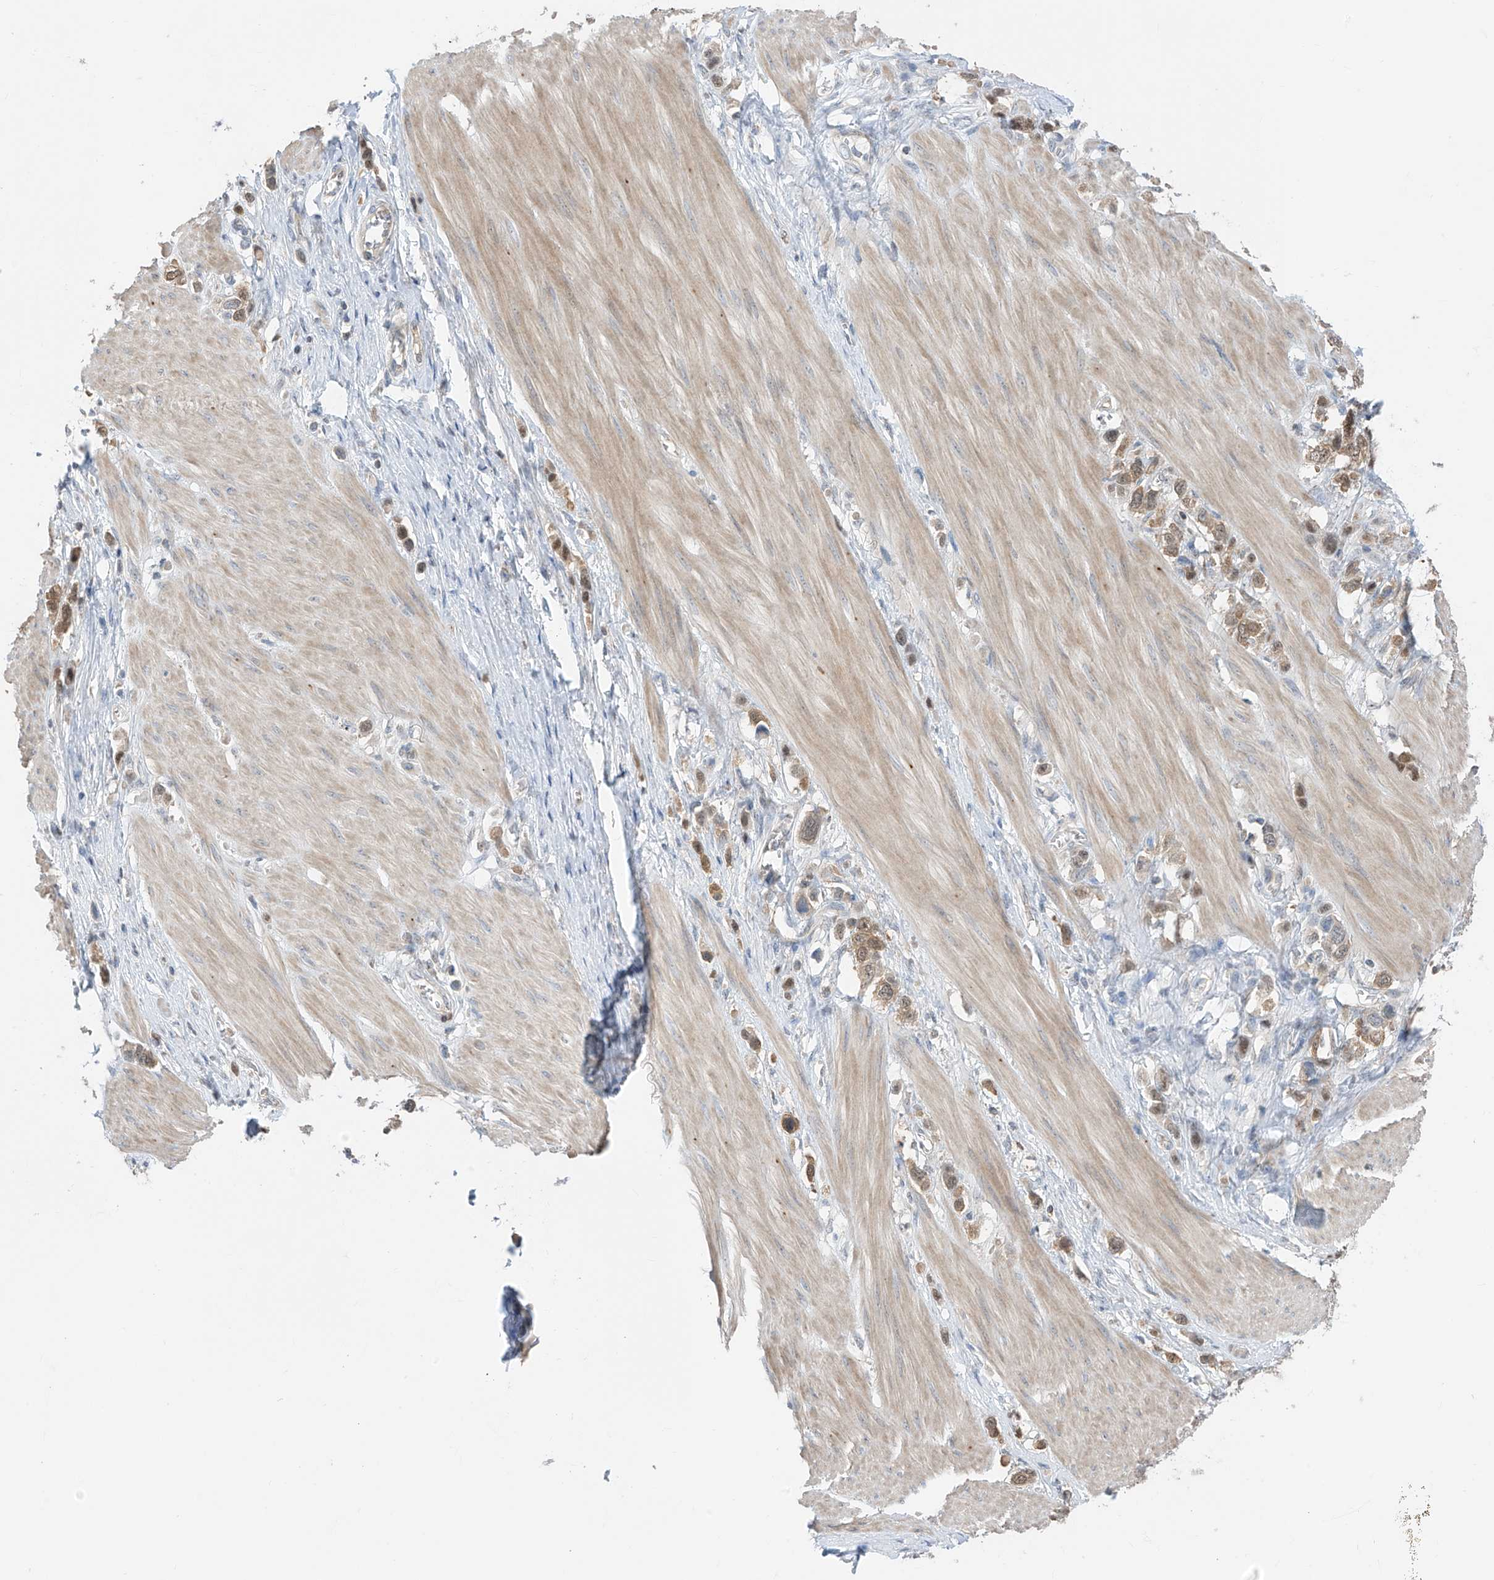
{"staining": {"intensity": "moderate", "quantity": ">75%", "location": "cytoplasmic/membranous"}, "tissue": "stomach cancer", "cell_type": "Tumor cells", "image_type": "cancer", "snomed": [{"axis": "morphology", "description": "Adenocarcinoma, NOS"}, {"axis": "topography", "description": "Stomach"}], "caption": "Protein expression by IHC demonstrates moderate cytoplasmic/membranous staining in about >75% of tumor cells in stomach adenocarcinoma.", "gene": "TTC38", "patient": {"sex": "female", "age": 65}}